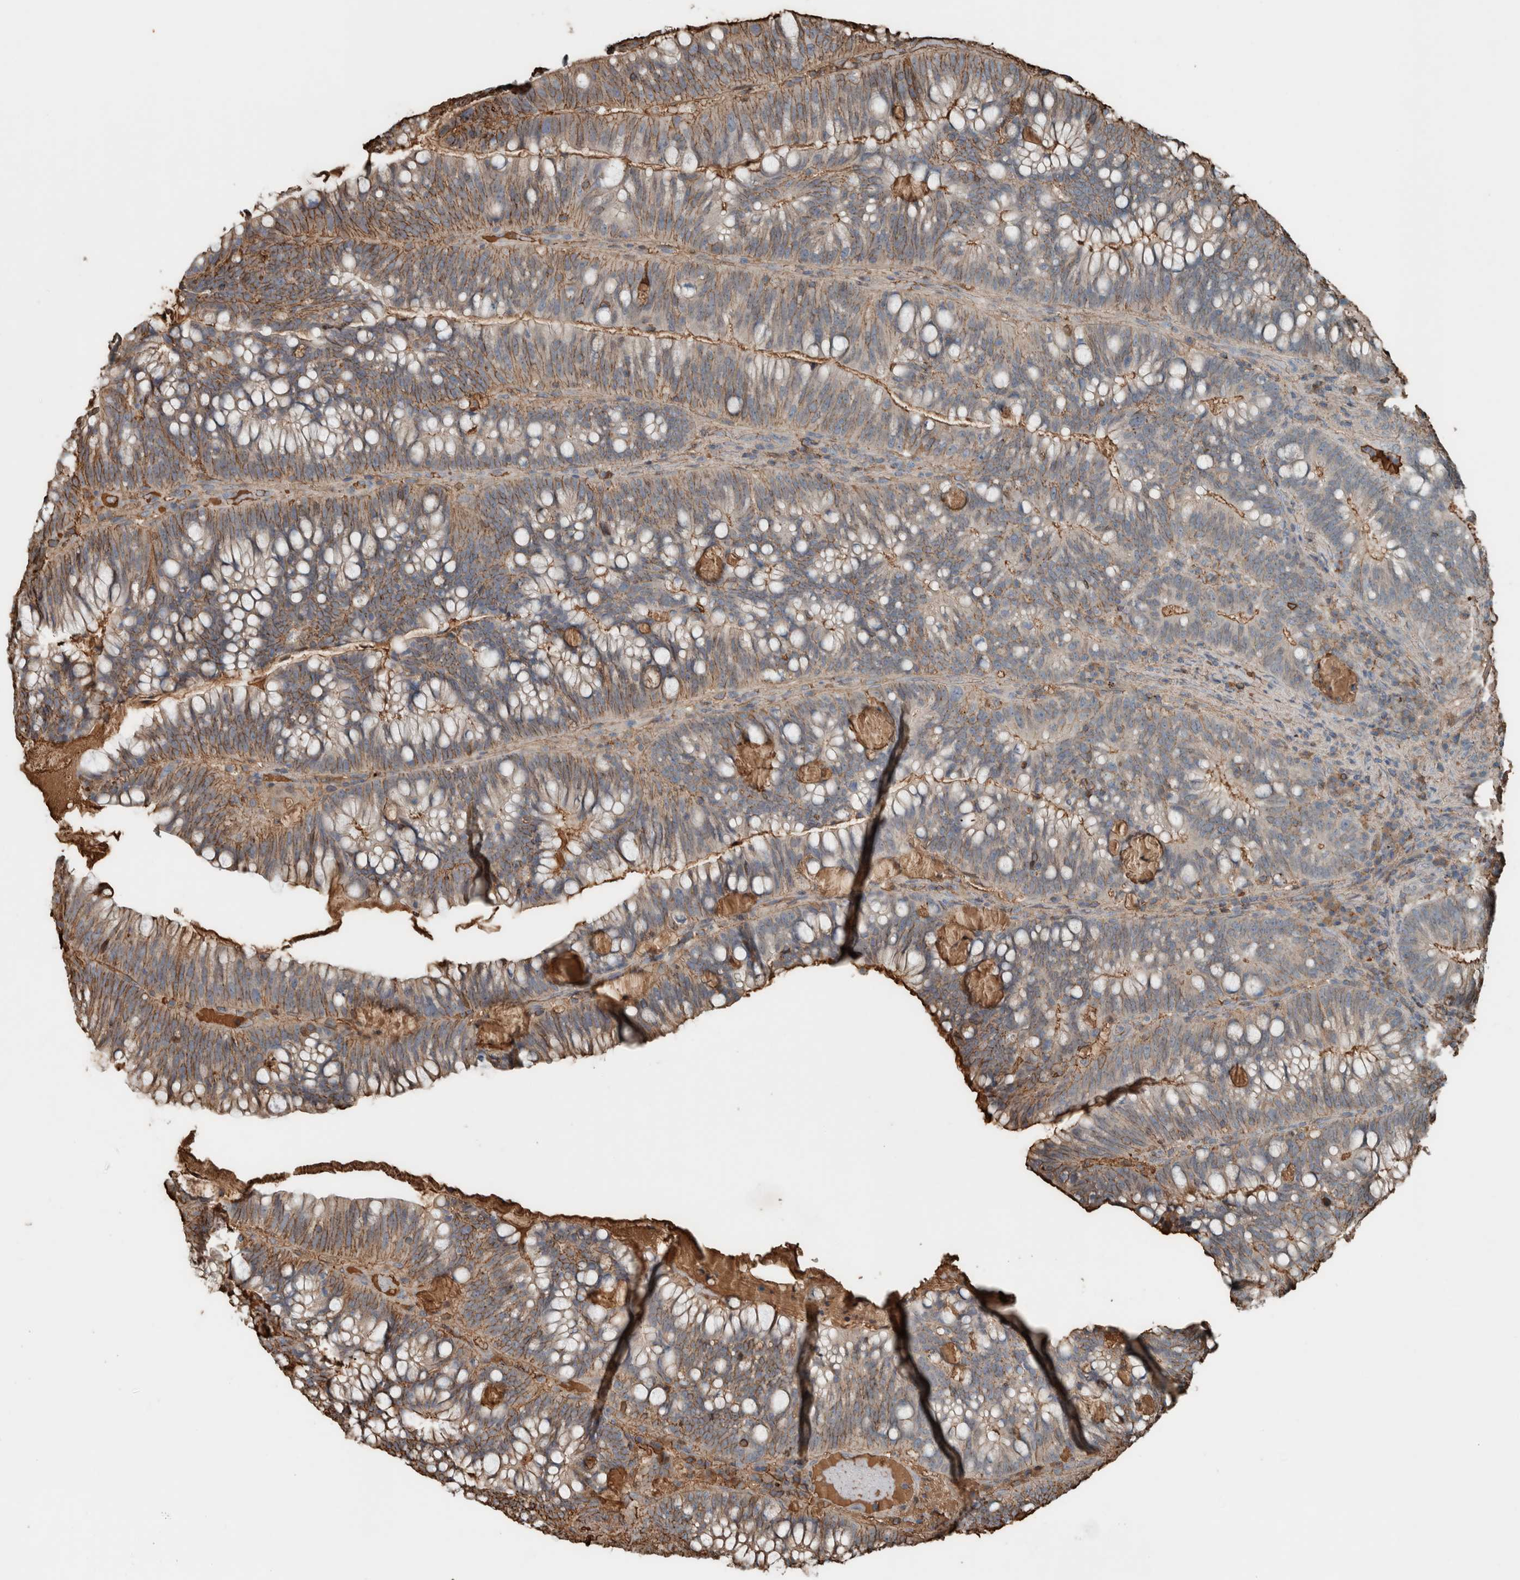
{"staining": {"intensity": "moderate", "quantity": "<25%", "location": "cytoplasmic/membranous"}, "tissue": "colorectal cancer", "cell_type": "Tumor cells", "image_type": "cancer", "snomed": [{"axis": "morphology", "description": "Adenocarcinoma, NOS"}, {"axis": "topography", "description": "Colon"}], "caption": "Adenocarcinoma (colorectal) tissue reveals moderate cytoplasmic/membranous staining in approximately <25% of tumor cells, visualized by immunohistochemistry. The staining was performed using DAB, with brown indicating positive protein expression. Nuclei are stained blue with hematoxylin.", "gene": "USP34", "patient": {"sex": "female", "age": 66}}